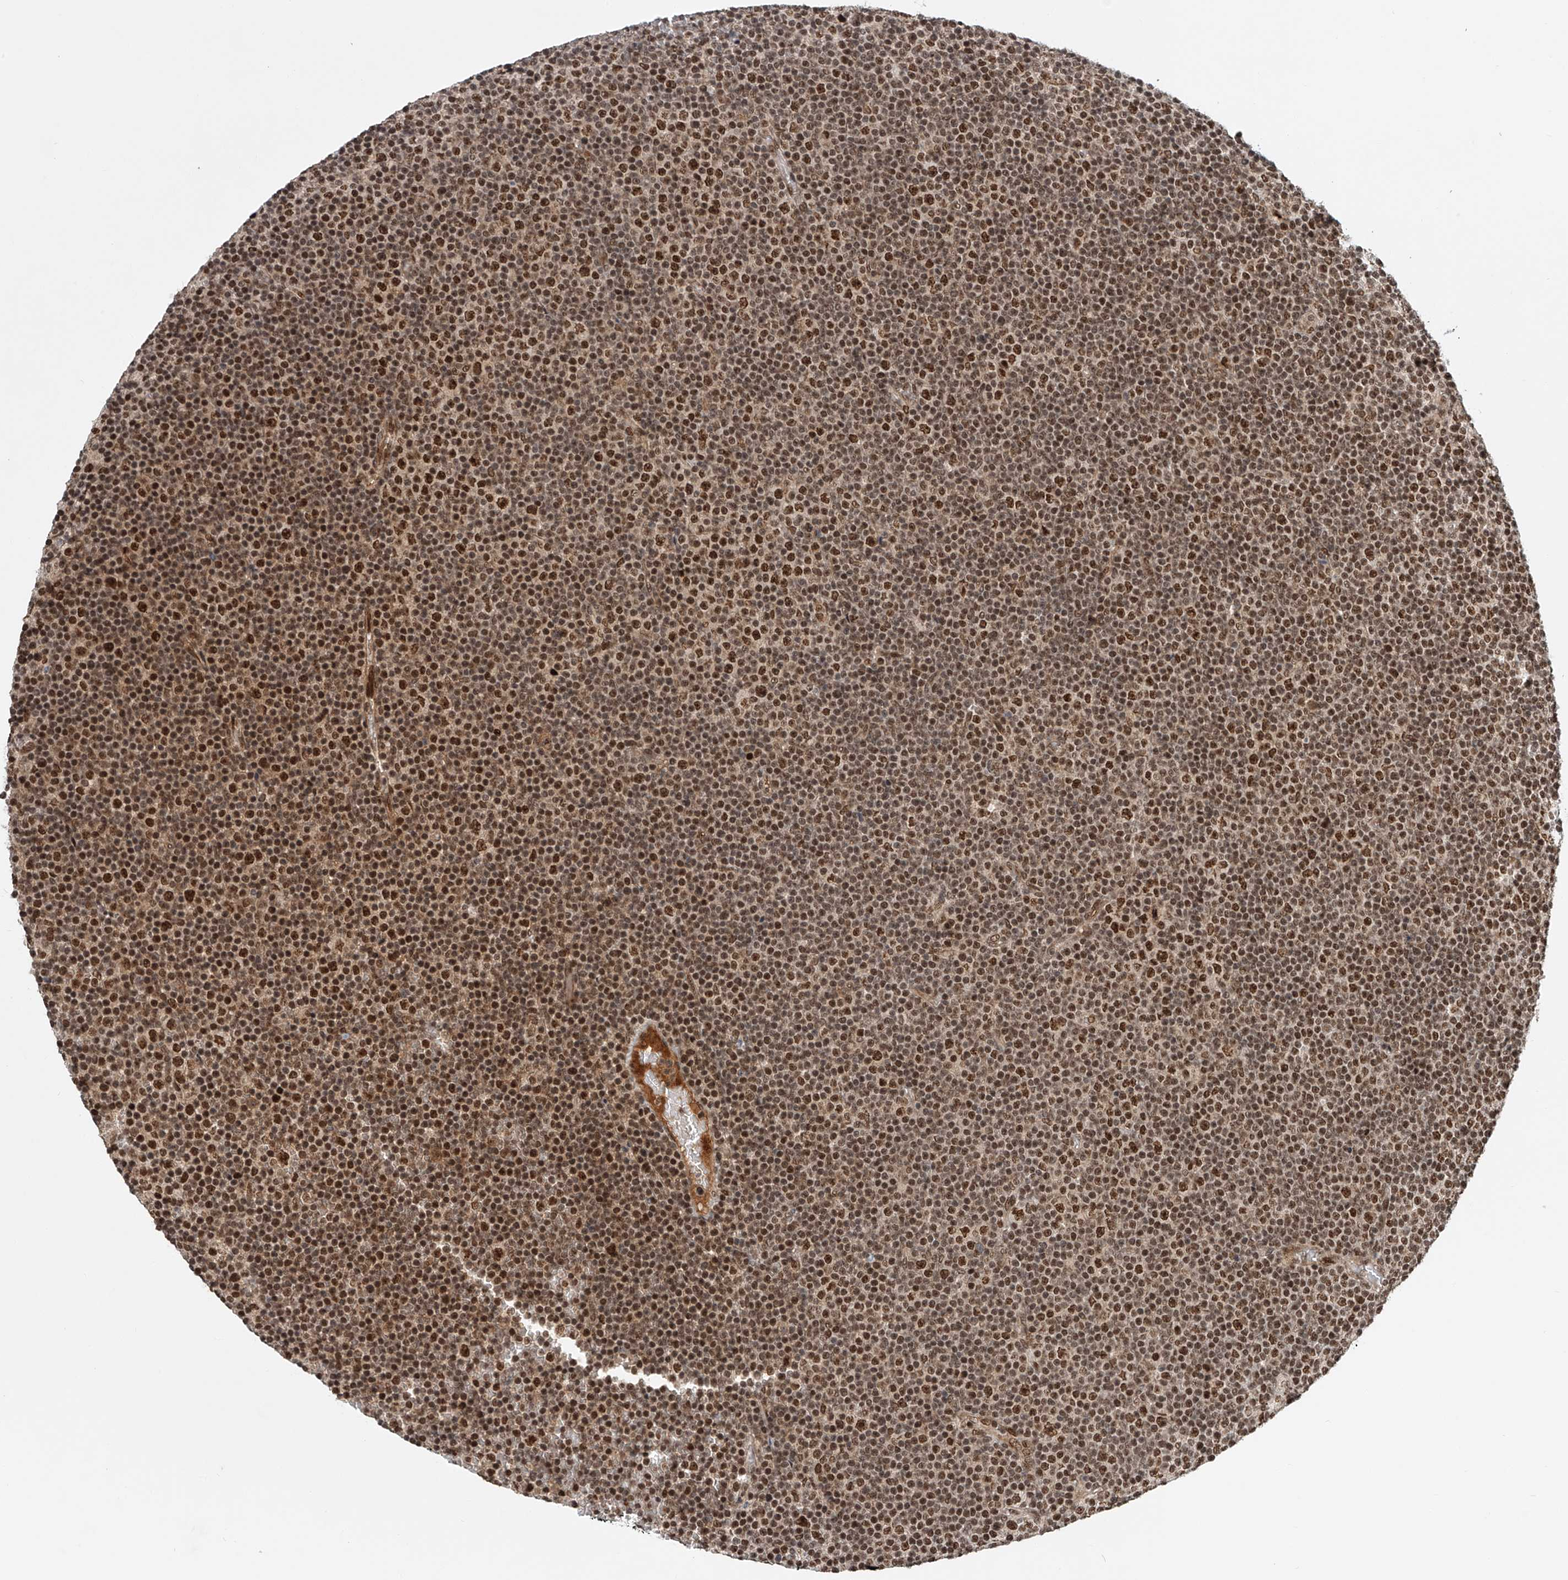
{"staining": {"intensity": "strong", "quantity": ">75%", "location": "nuclear"}, "tissue": "lymphoma", "cell_type": "Tumor cells", "image_type": "cancer", "snomed": [{"axis": "morphology", "description": "Malignant lymphoma, non-Hodgkin's type, Low grade"}, {"axis": "topography", "description": "Lymph node"}], "caption": "A brown stain highlights strong nuclear staining of a protein in lymphoma tumor cells.", "gene": "ZNF470", "patient": {"sex": "female", "age": 67}}